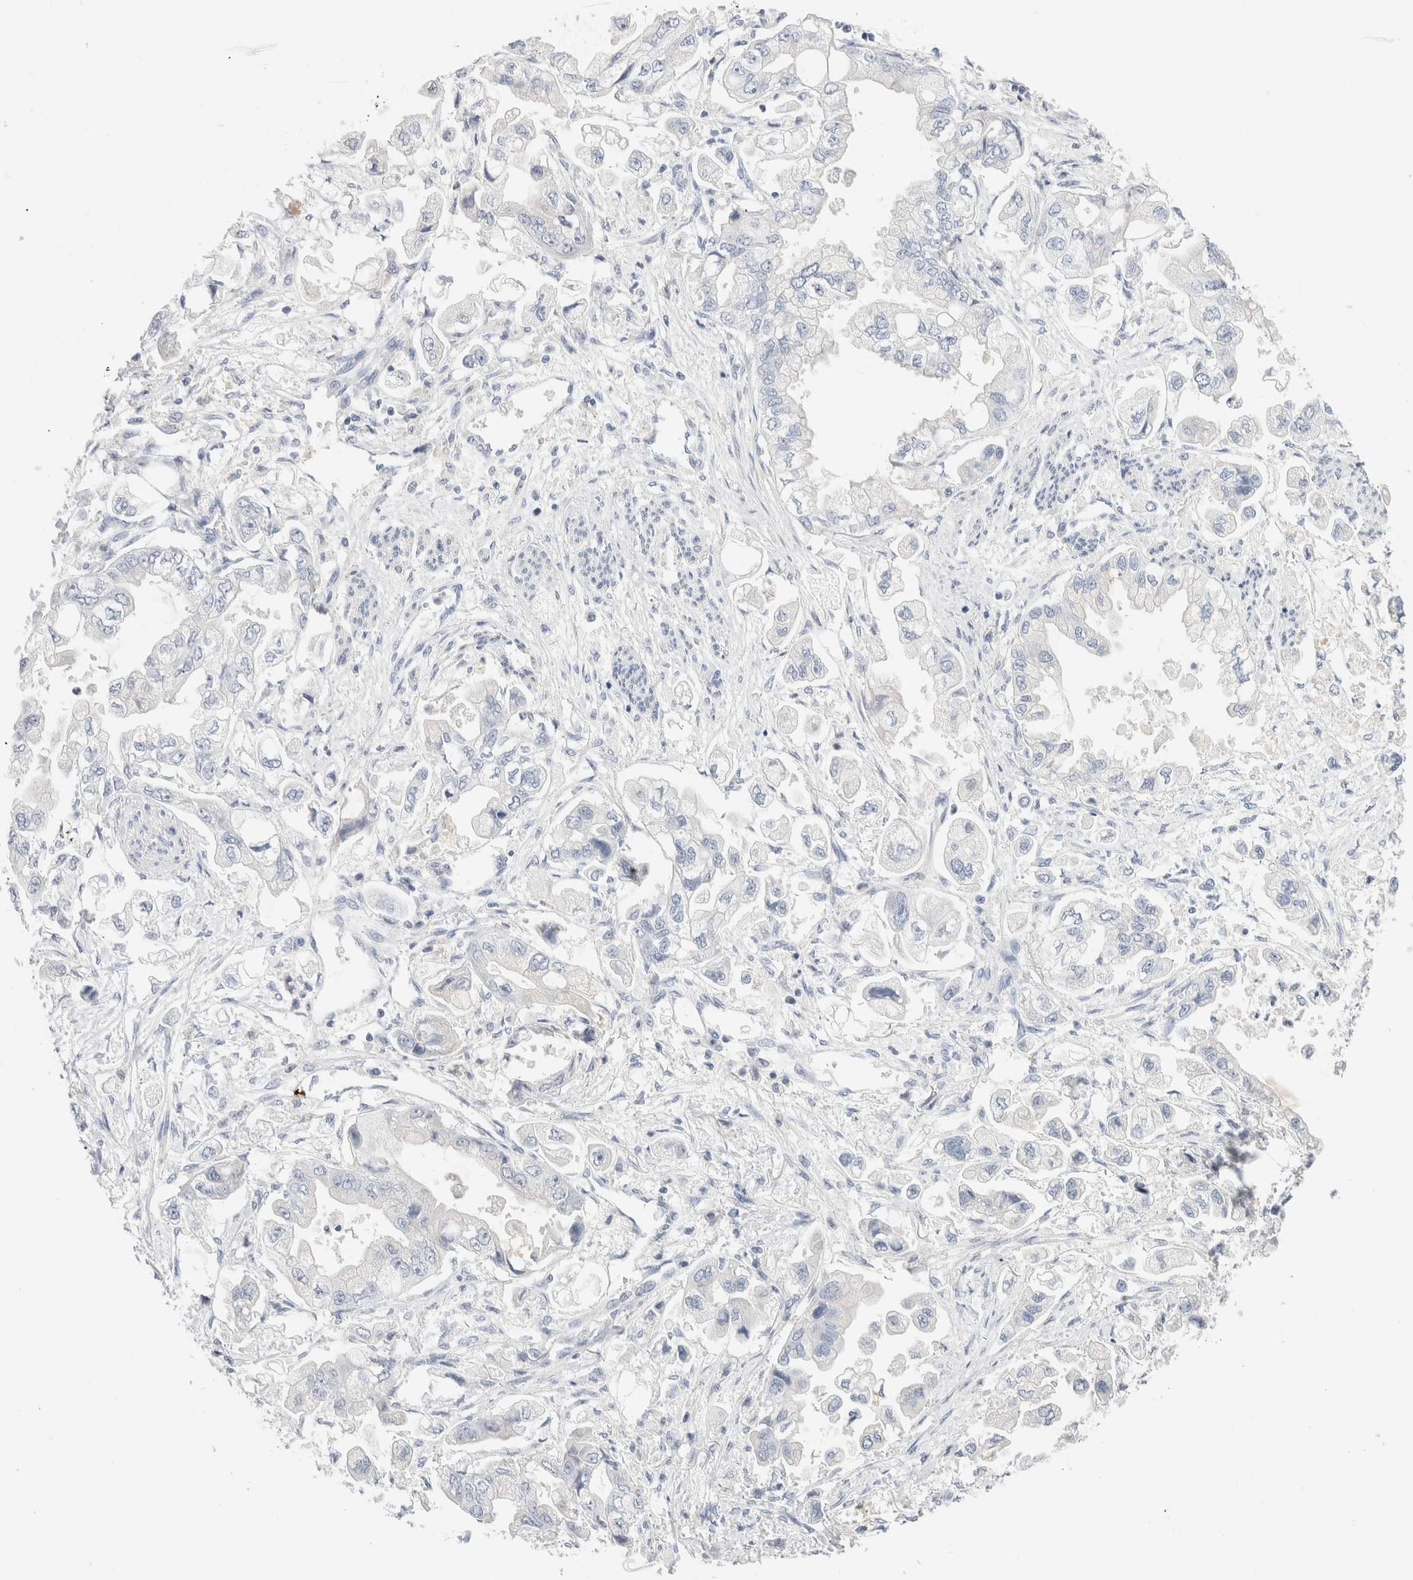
{"staining": {"intensity": "negative", "quantity": "none", "location": "none"}, "tissue": "stomach cancer", "cell_type": "Tumor cells", "image_type": "cancer", "snomed": [{"axis": "morphology", "description": "Adenocarcinoma, NOS"}, {"axis": "topography", "description": "Stomach"}], "caption": "Tumor cells are negative for brown protein staining in stomach cancer (adenocarcinoma).", "gene": "ADAM30", "patient": {"sex": "male", "age": 62}}